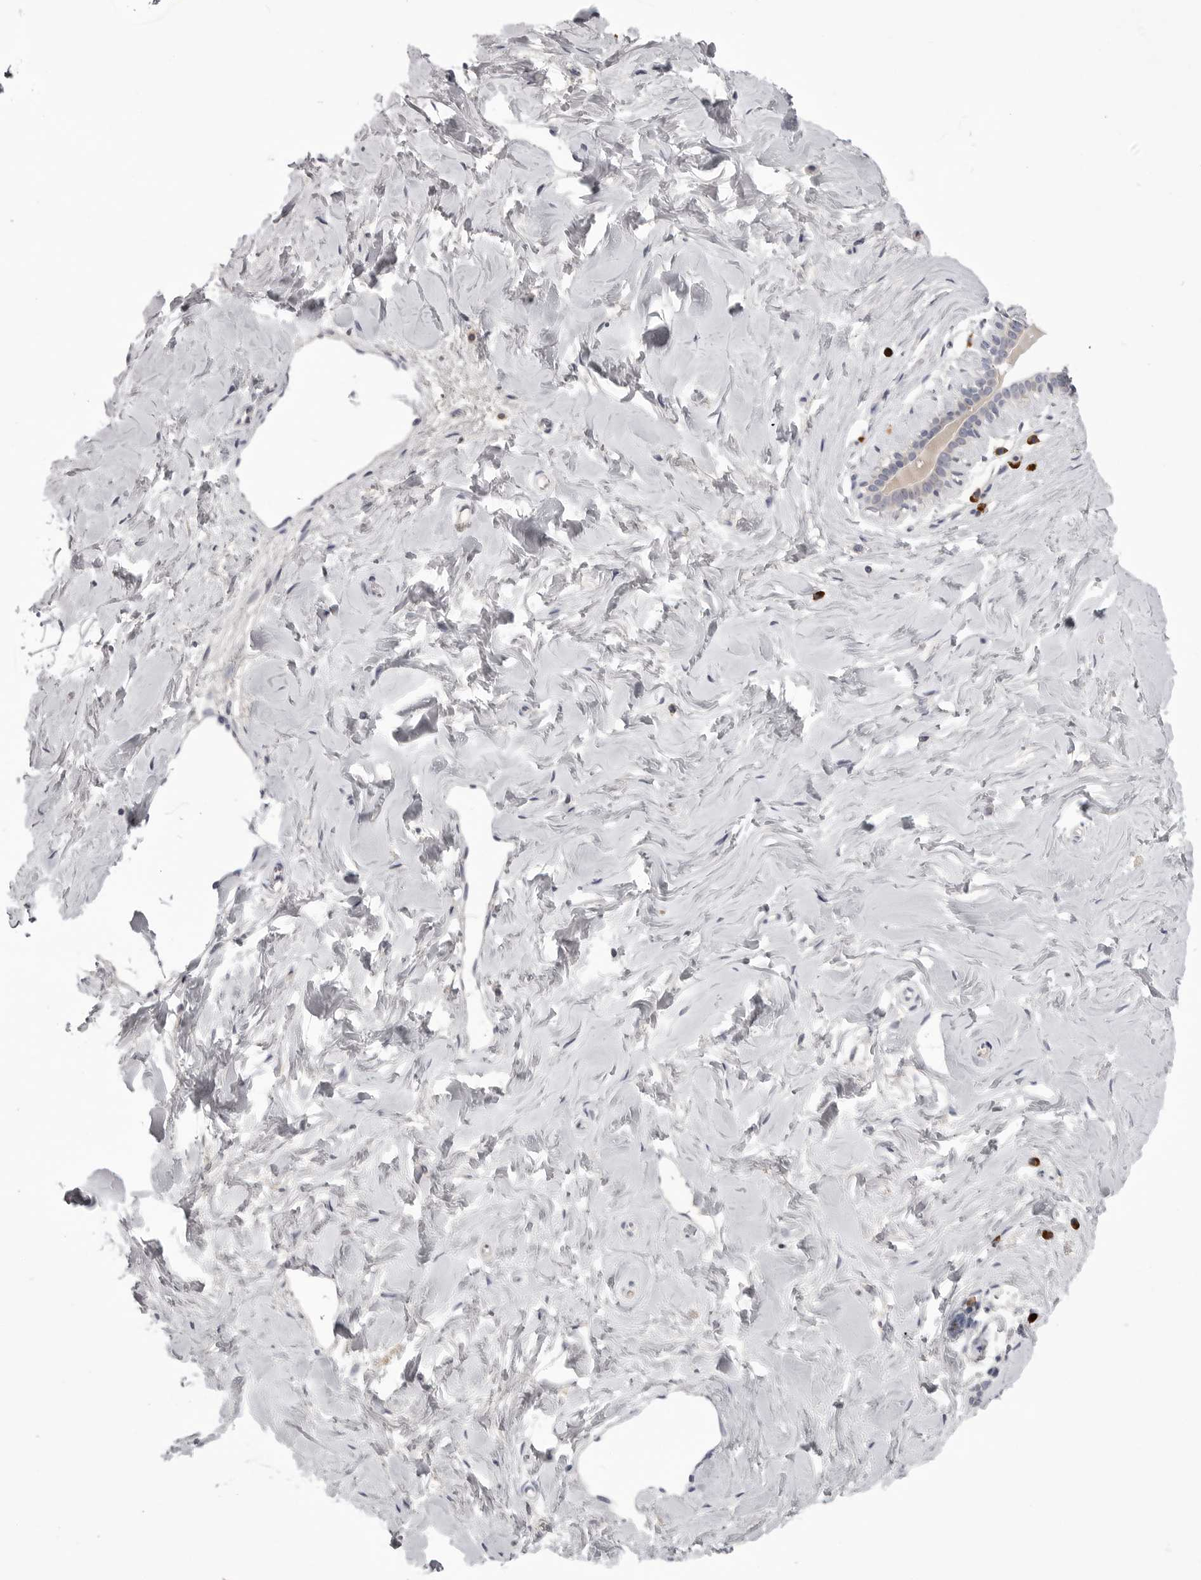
{"staining": {"intensity": "negative", "quantity": "none", "location": "none"}, "tissue": "breast", "cell_type": "Adipocytes", "image_type": "normal", "snomed": [{"axis": "morphology", "description": "Normal tissue, NOS"}, {"axis": "morphology", "description": "Adenoma, NOS"}, {"axis": "topography", "description": "Breast"}], "caption": "Breast stained for a protein using IHC displays no expression adipocytes.", "gene": "FKBP2", "patient": {"sex": "female", "age": 23}}